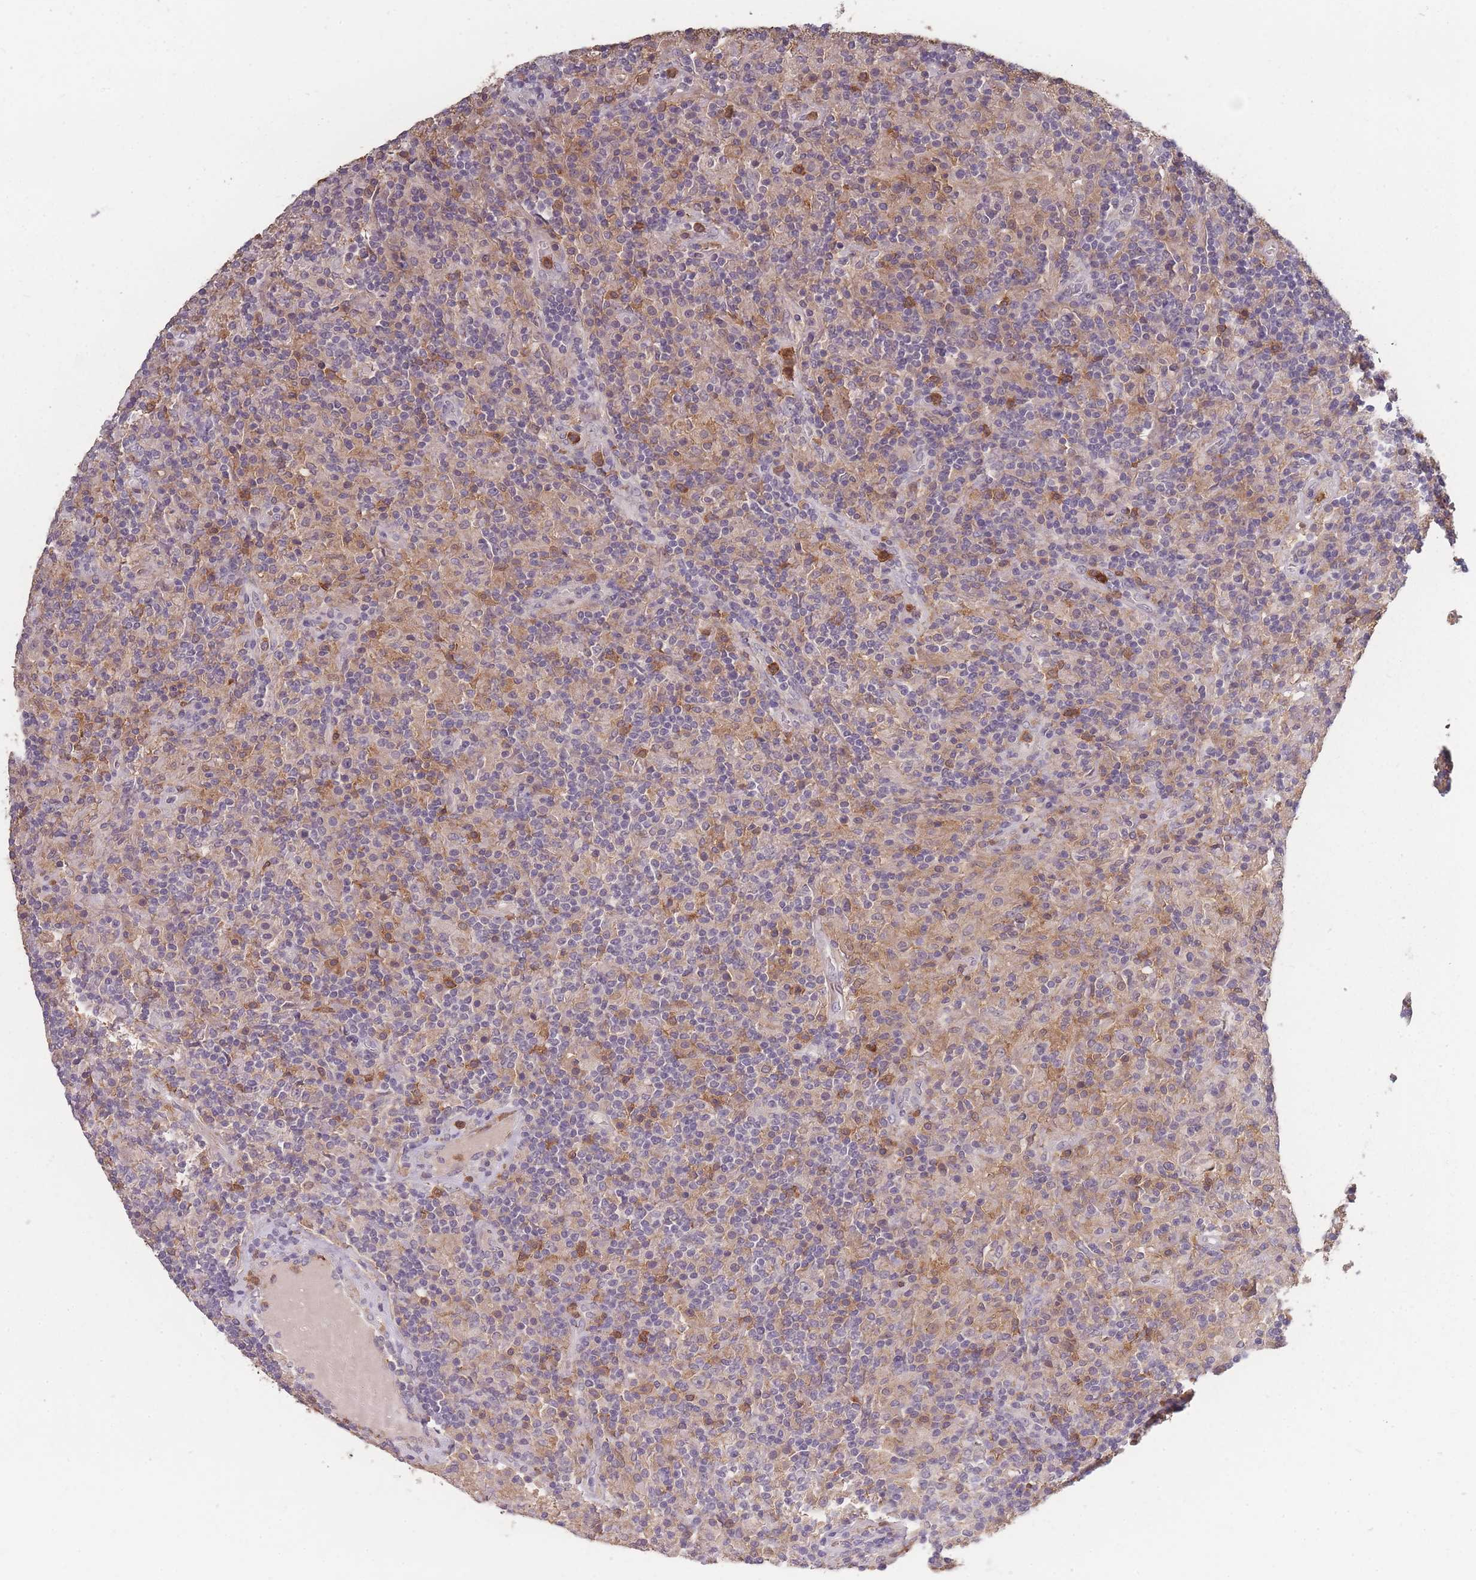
{"staining": {"intensity": "negative", "quantity": "none", "location": "none"}, "tissue": "lymphoma", "cell_type": "Tumor cells", "image_type": "cancer", "snomed": [{"axis": "morphology", "description": "Hodgkin's disease, NOS"}, {"axis": "topography", "description": "Lymph node"}], "caption": "This micrograph is of Hodgkin's disease stained with immunohistochemistry (IHC) to label a protein in brown with the nuclei are counter-stained blue. There is no expression in tumor cells.", "gene": "BST1", "patient": {"sex": "male", "age": 70}}